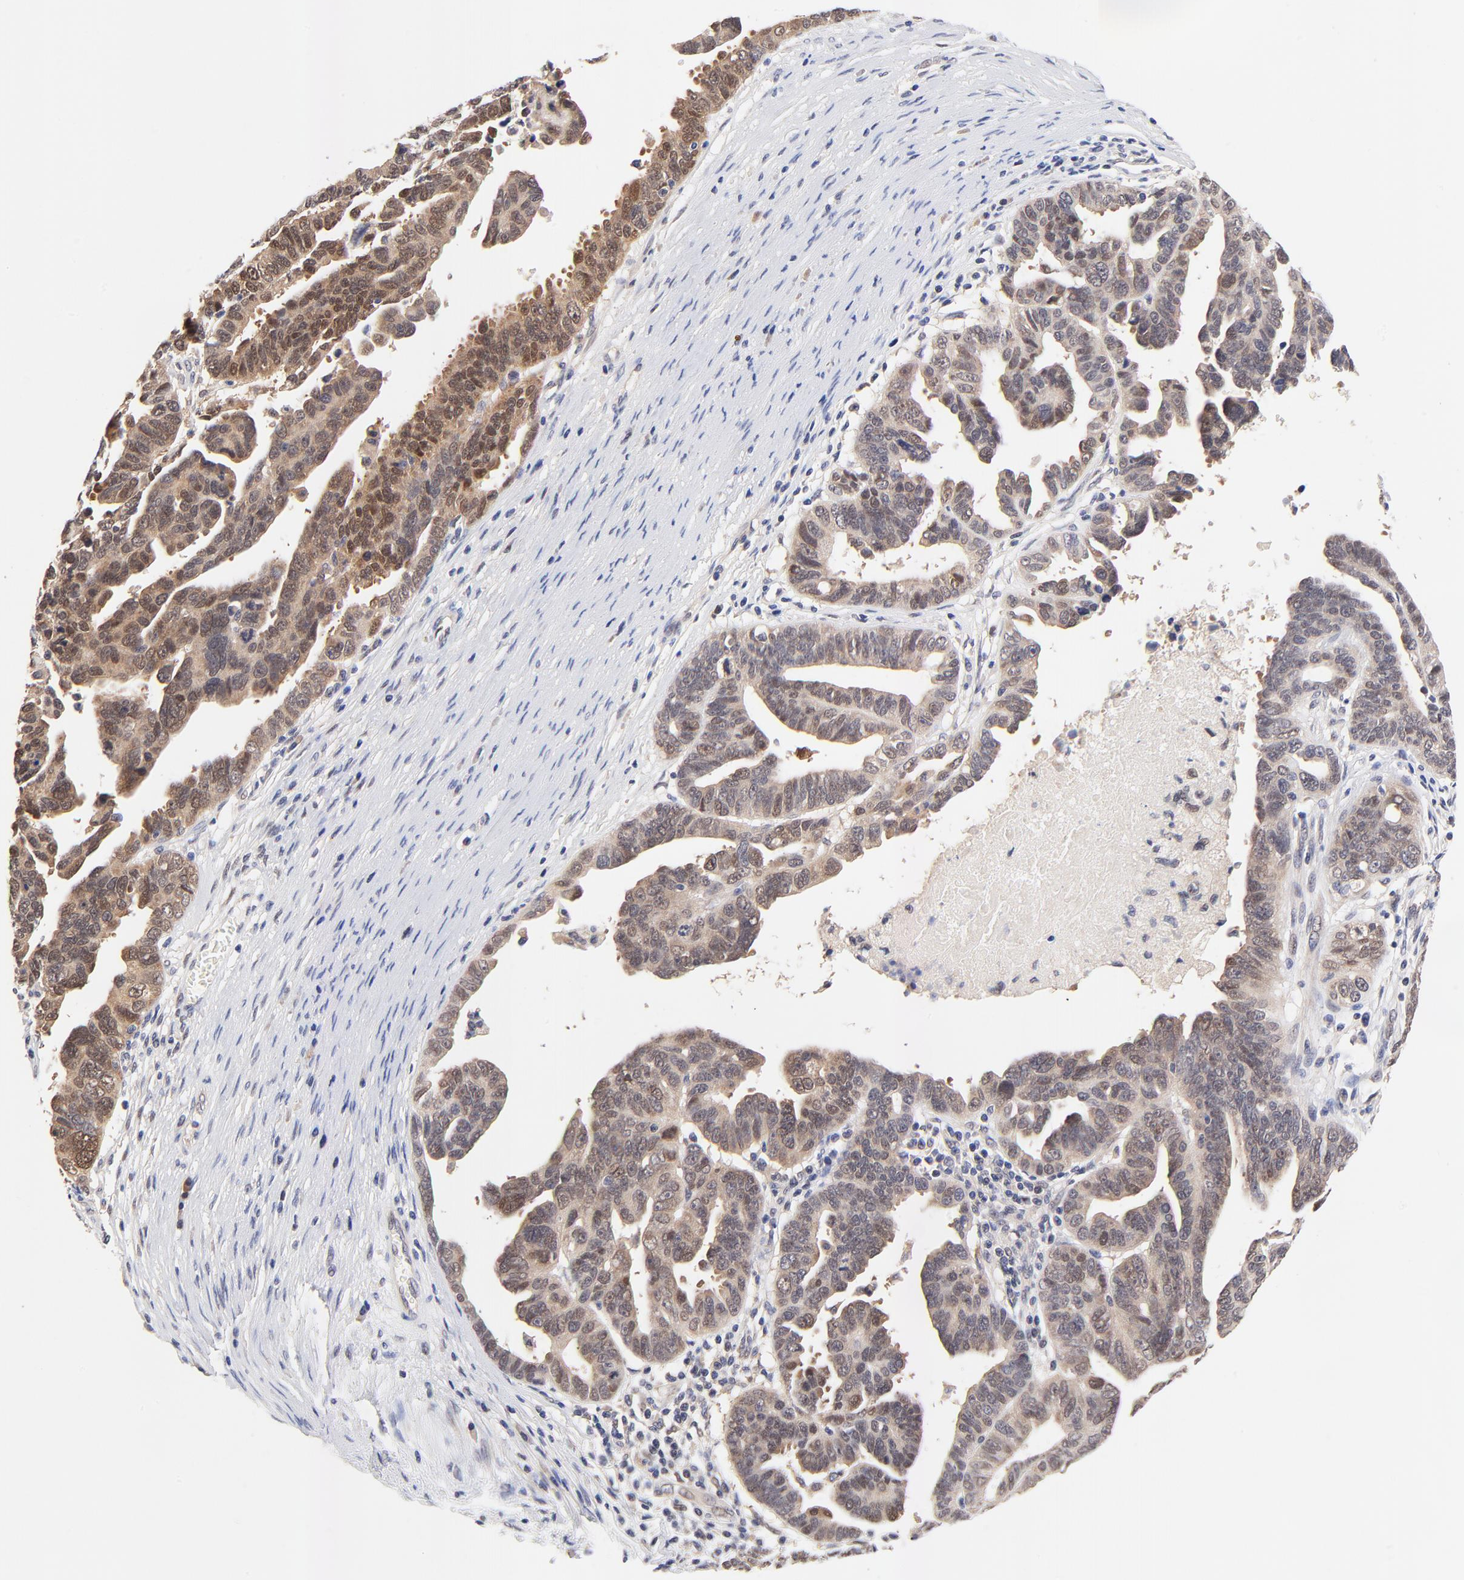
{"staining": {"intensity": "moderate", "quantity": ">75%", "location": "cytoplasmic/membranous,nuclear"}, "tissue": "ovarian cancer", "cell_type": "Tumor cells", "image_type": "cancer", "snomed": [{"axis": "morphology", "description": "Carcinoma, endometroid"}, {"axis": "morphology", "description": "Cystadenocarcinoma, serous, NOS"}, {"axis": "topography", "description": "Ovary"}], "caption": "Ovarian cancer stained with DAB IHC reveals medium levels of moderate cytoplasmic/membranous and nuclear staining in about >75% of tumor cells.", "gene": "TXNL1", "patient": {"sex": "female", "age": 45}}